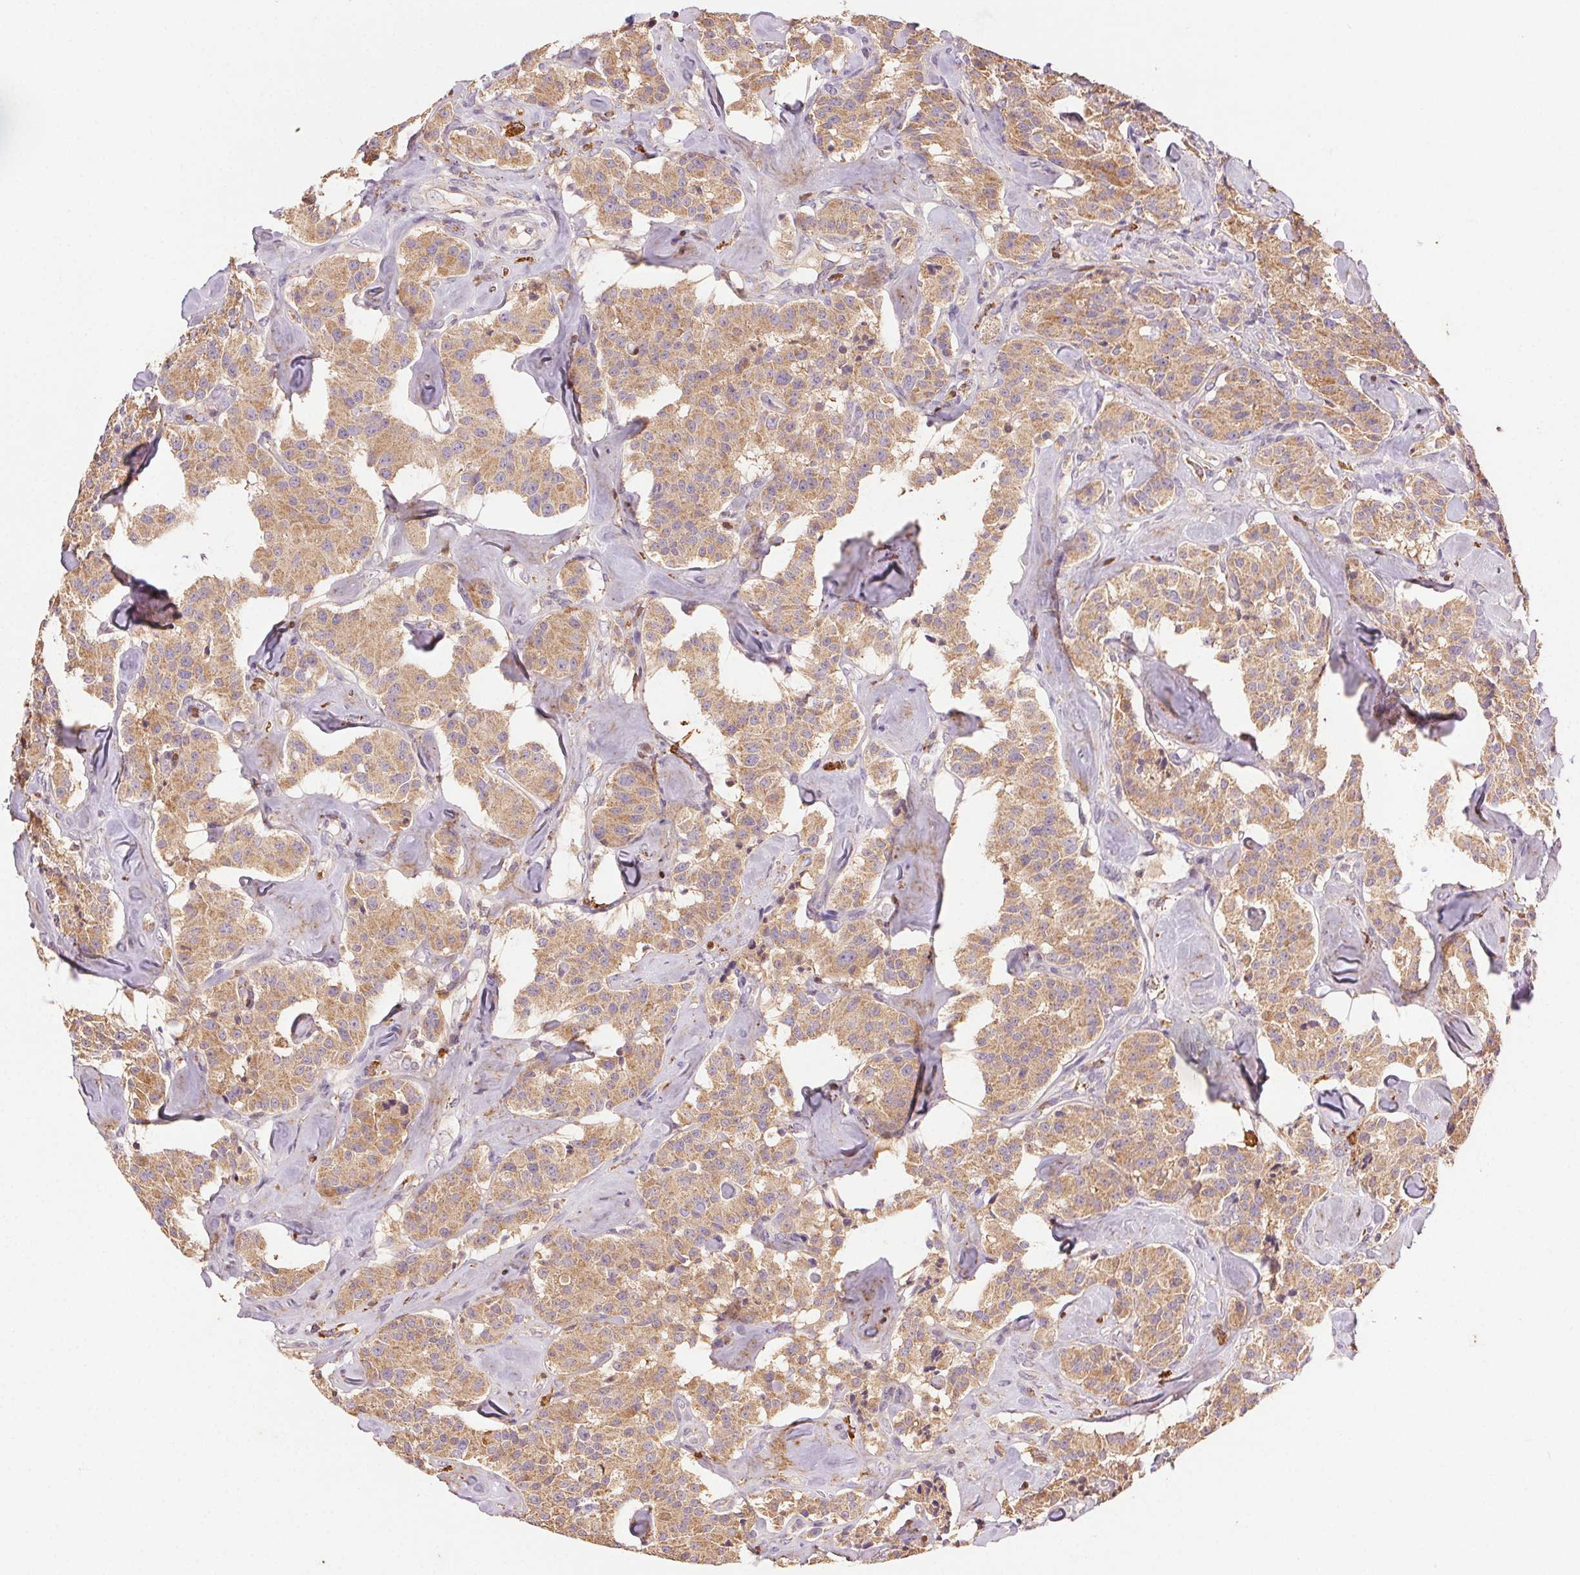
{"staining": {"intensity": "moderate", "quantity": ">75%", "location": "cytoplasmic/membranous"}, "tissue": "carcinoid", "cell_type": "Tumor cells", "image_type": "cancer", "snomed": [{"axis": "morphology", "description": "Carcinoid, malignant, NOS"}, {"axis": "topography", "description": "Pancreas"}], "caption": "The image shows a brown stain indicating the presence of a protein in the cytoplasmic/membranous of tumor cells in carcinoid.", "gene": "FNBP1L", "patient": {"sex": "male", "age": 41}}